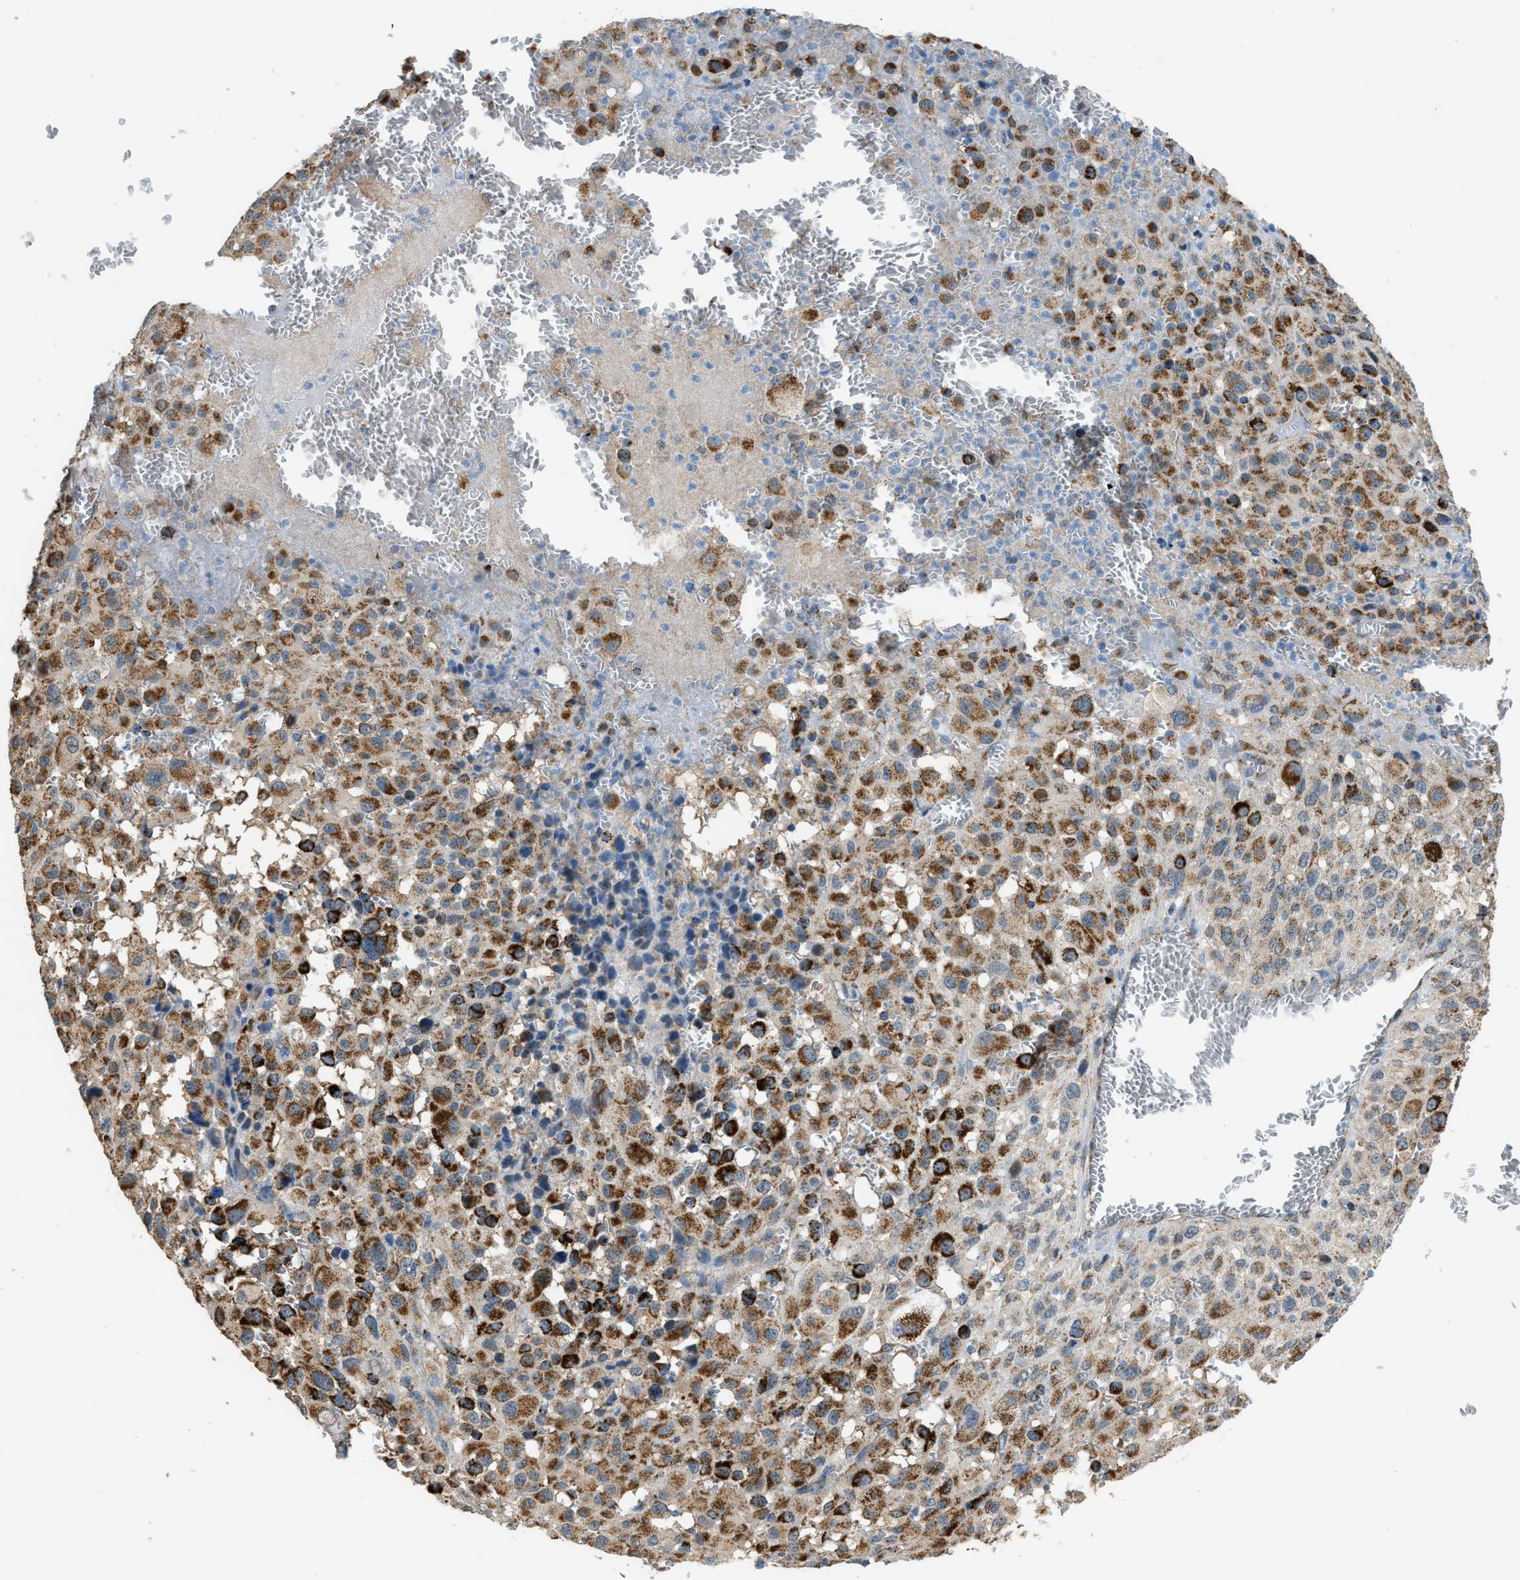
{"staining": {"intensity": "strong", "quantity": ">75%", "location": "cytoplasmic/membranous"}, "tissue": "melanoma", "cell_type": "Tumor cells", "image_type": "cancer", "snomed": [{"axis": "morphology", "description": "Malignant melanoma, Metastatic site"}, {"axis": "topography", "description": "Skin"}], "caption": "The image demonstrates staining of malignant melanoma (metastatic site), revealing strong cytoplasmic/membranous protein positivity (brown color) within tumor cells.", "gene": "ETFB", "patient": {"sex": "female", "age": 74}}